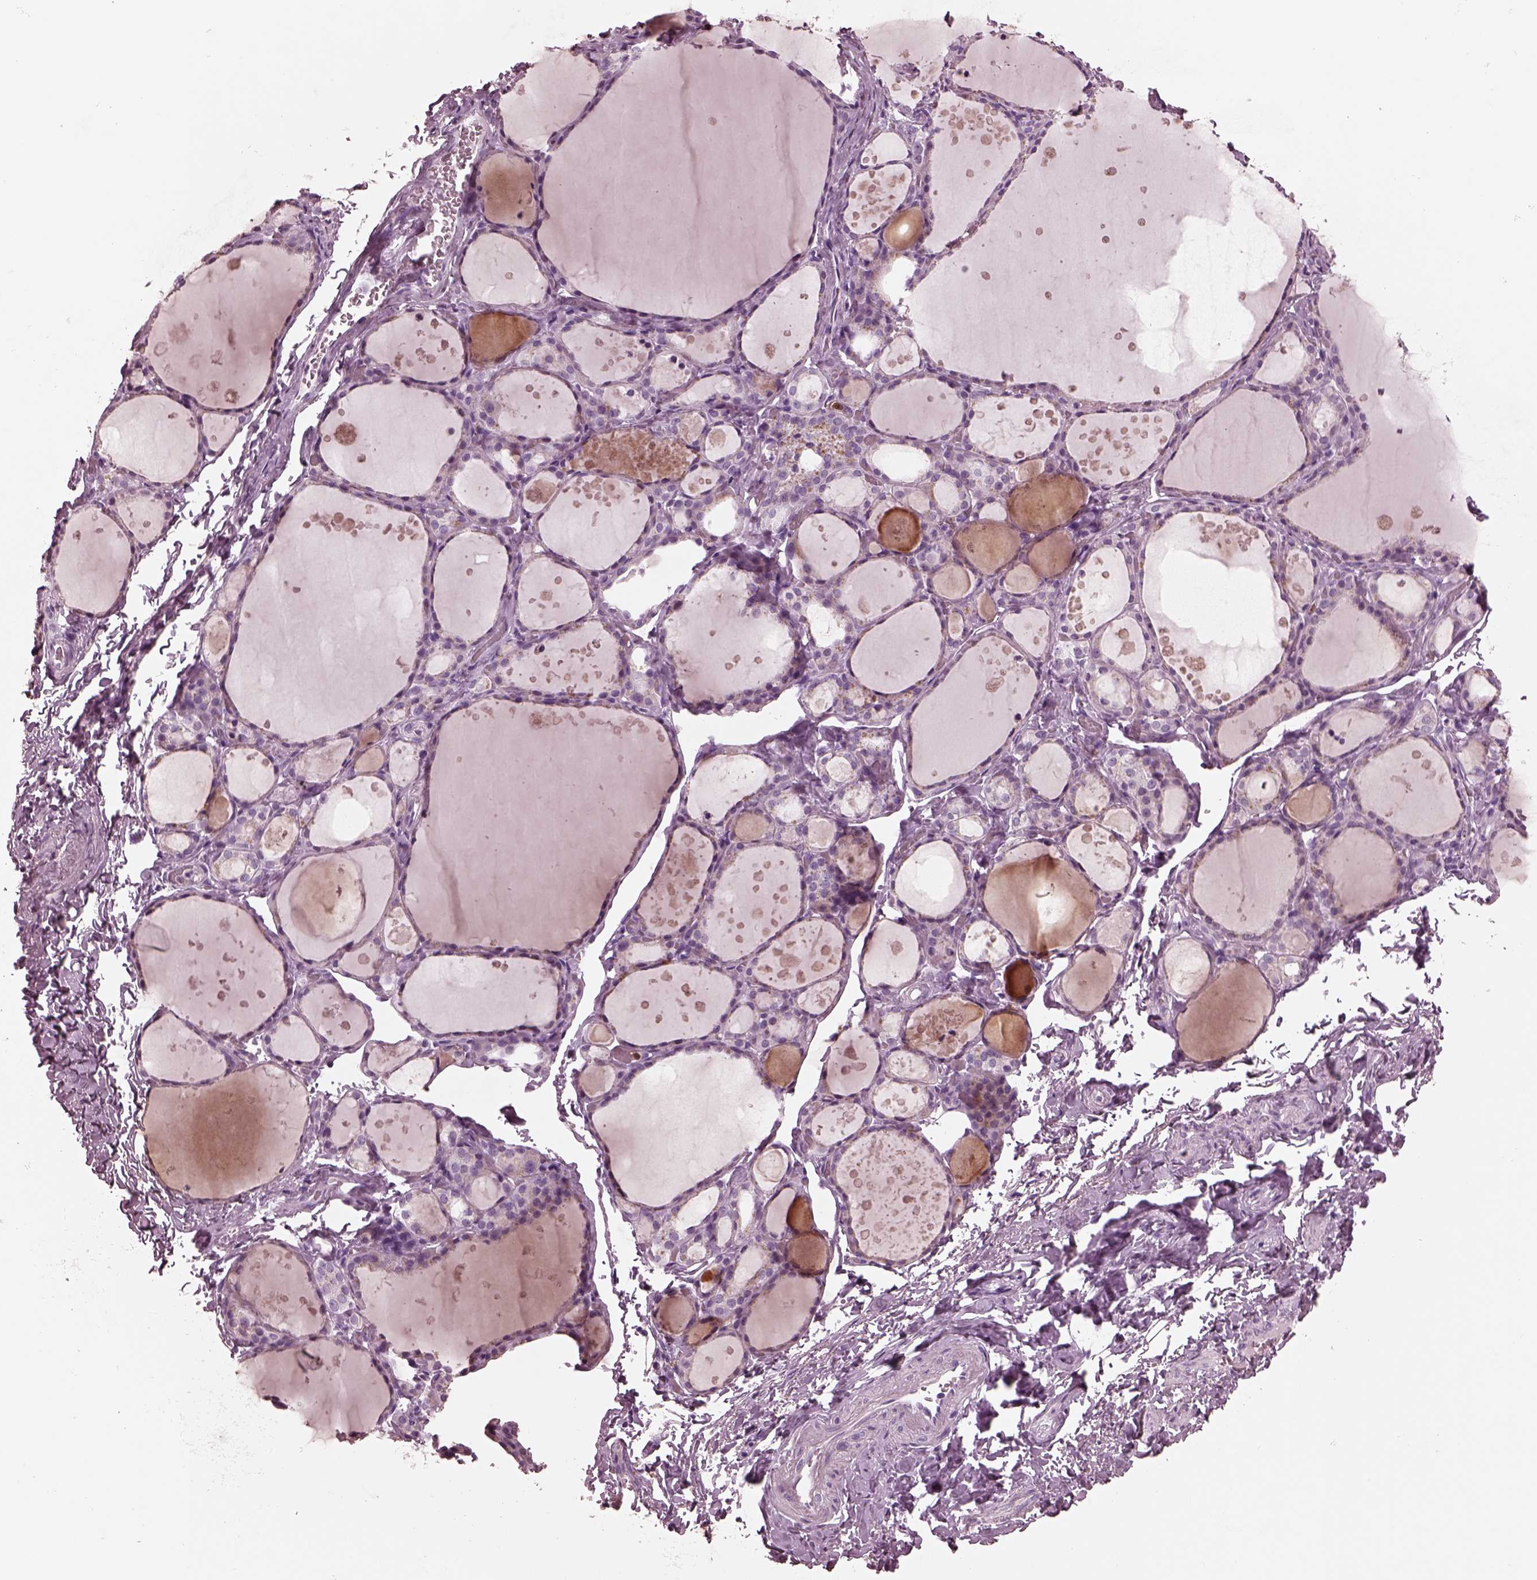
{"staining": {"intensity": "negative", "quantity": "none", "location": "none"}, "tissue": "thyroid gland", "cell_type": "Glandular cells", "image_type": "normal", "snomed": [{"axis": "morphology", "description": "Normal tissue, NOS"}, {"axis": "topography", "description": "Thyroid gland"}], "caption": "Immunohistochemistry of benign thyroid gland demonstrates no staining in glandular cells.", "gene": "SLAMF8", "patient": {"sex": "male", "age": 68}}